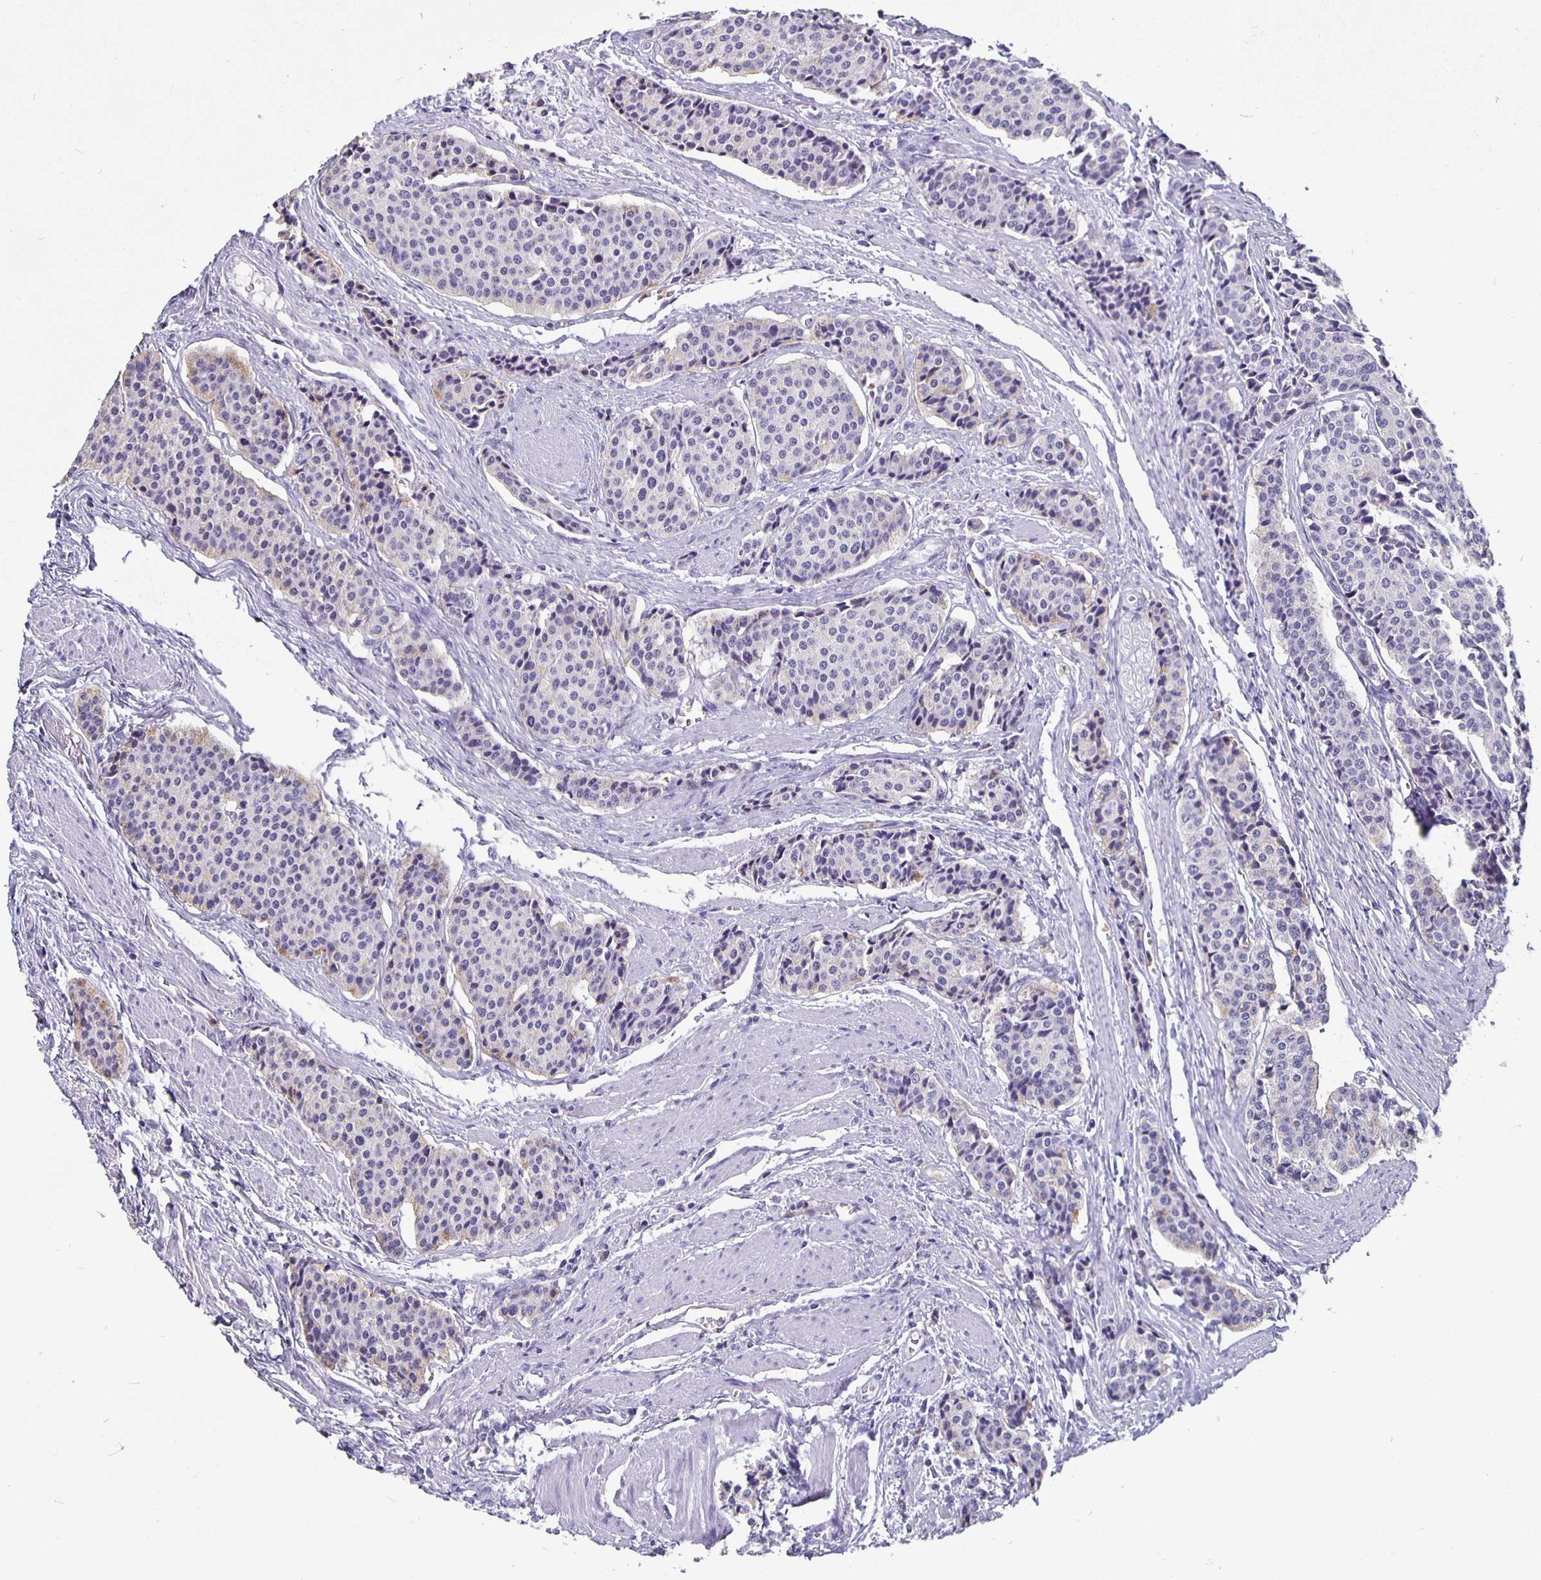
{"staining": {"intensity": "negative", "quantity": "none", "location": "none"}, "tissue": "carcinoid", "cell_type": "Tumor cells", "image_type": "cancer", "snomed": [{"axis": "morphology", "description": "Carcinoid, malignant, NOS"}, {"axis": "topography", "description": "Small intestine"}], "caption": "IHC micrograph of malignant carcinoid stained for a protein (brown), which displays no positivity in tumor cells. Brightfield microscopy of IHC stained with DAB (3,3'-diaminobenzidine) (brown) and hematoxylin (blue), captured at high magnification.", "gene": "GPX4", "patient": {"sex": "male", "age": 73}}